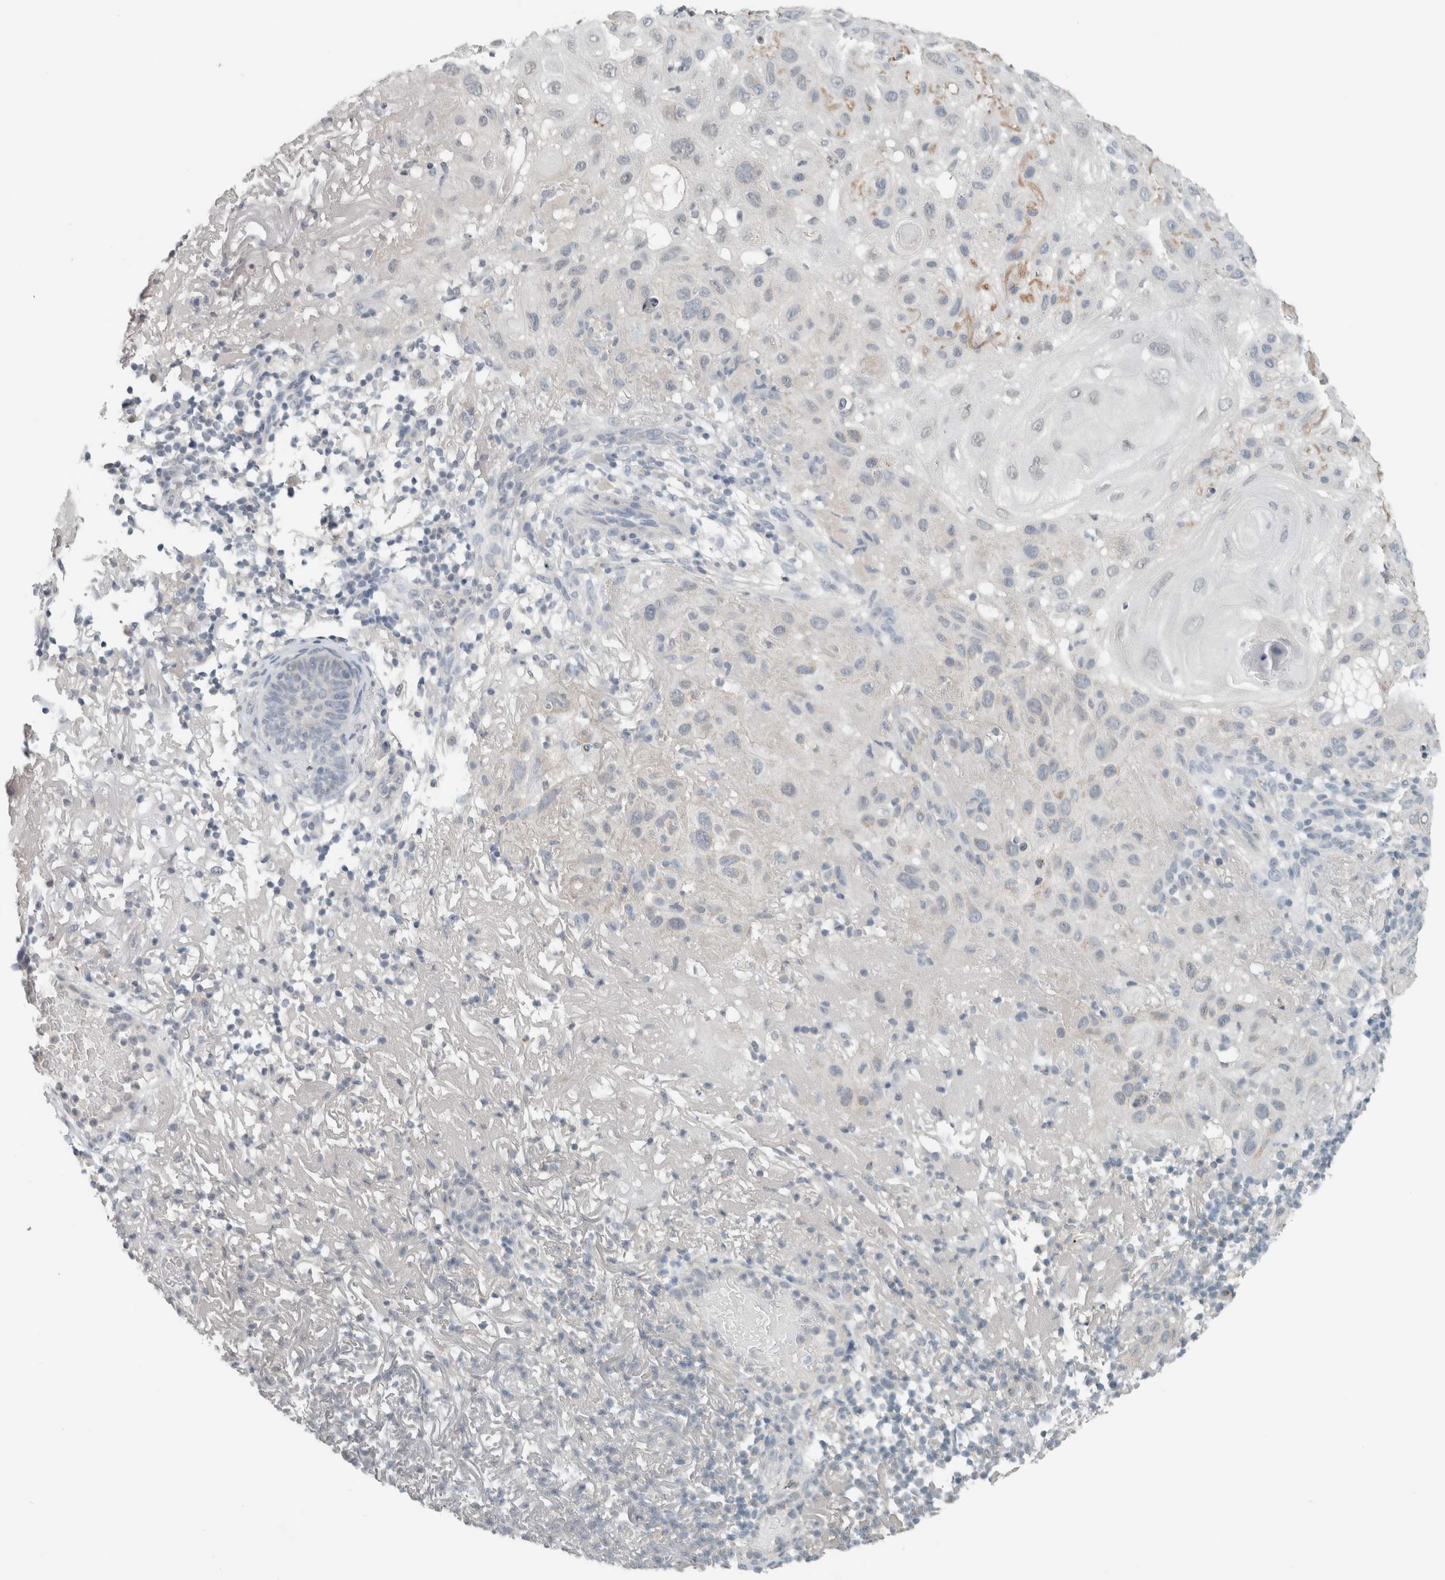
{"staining": {"intensity": "weak", "quantity": "<25%", "location": "cytoplasmic/membranous"}, "tissue": "skin cancer", "cell_type": "Tumor cells", "image_type": "cancer", "snomed": [{"axis": "morphology", "description": "Squamous cell carcinoma, NOS"}, {"axis": "topography", "description": "Skin"}], "caption": "The micrograph displays no significant expression in tumor cells of skin cancer.", "gene": "TRIT1", "patient": {"sex": "female", "age": 96}}